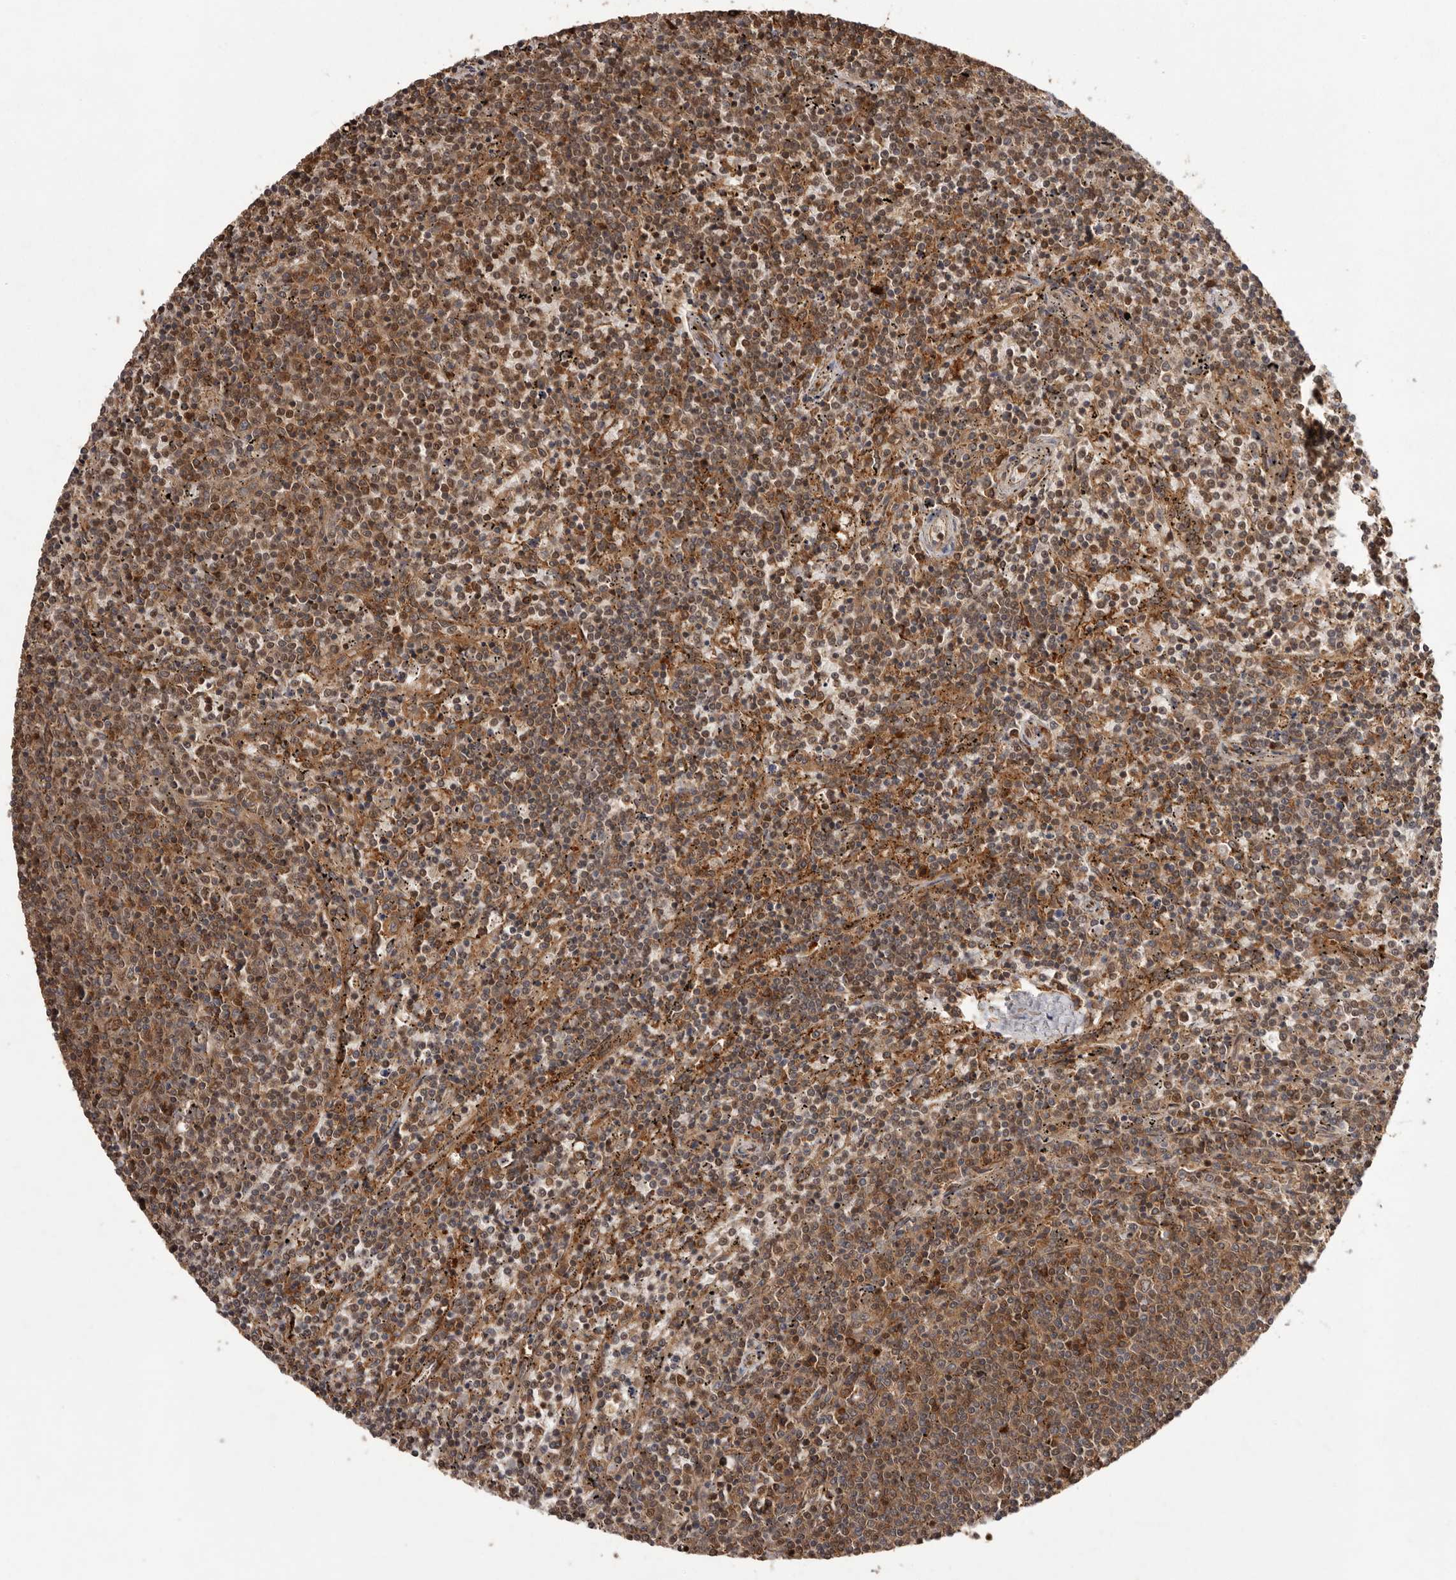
{"staining": {"intensity": "strong", "quantity": ">75%", "location": "cytoplasmic/membranous"}, "tissue": "lymphoma", "cell_type": "Tumor cells", "image_type": "cancer", "snomed": [{"axis": "morphology", "description": "Malignant lymphoma, non-Hodgkin's type, Low grade"}, {"axis": "topography", "description": "Spleen"}], "caption": "Immunohistochemical staining of human low-grade malignant lymphoma, non-Hodgkin's type demonstrates strong cytoplasmic/membranous protein expression in approximately >75% of tumor cells. (brown staining indicates protein expression, while blue staining denotes nuclei).", "gene": "SLC22A3", "patient": {"sex": "female", "age": 50}}